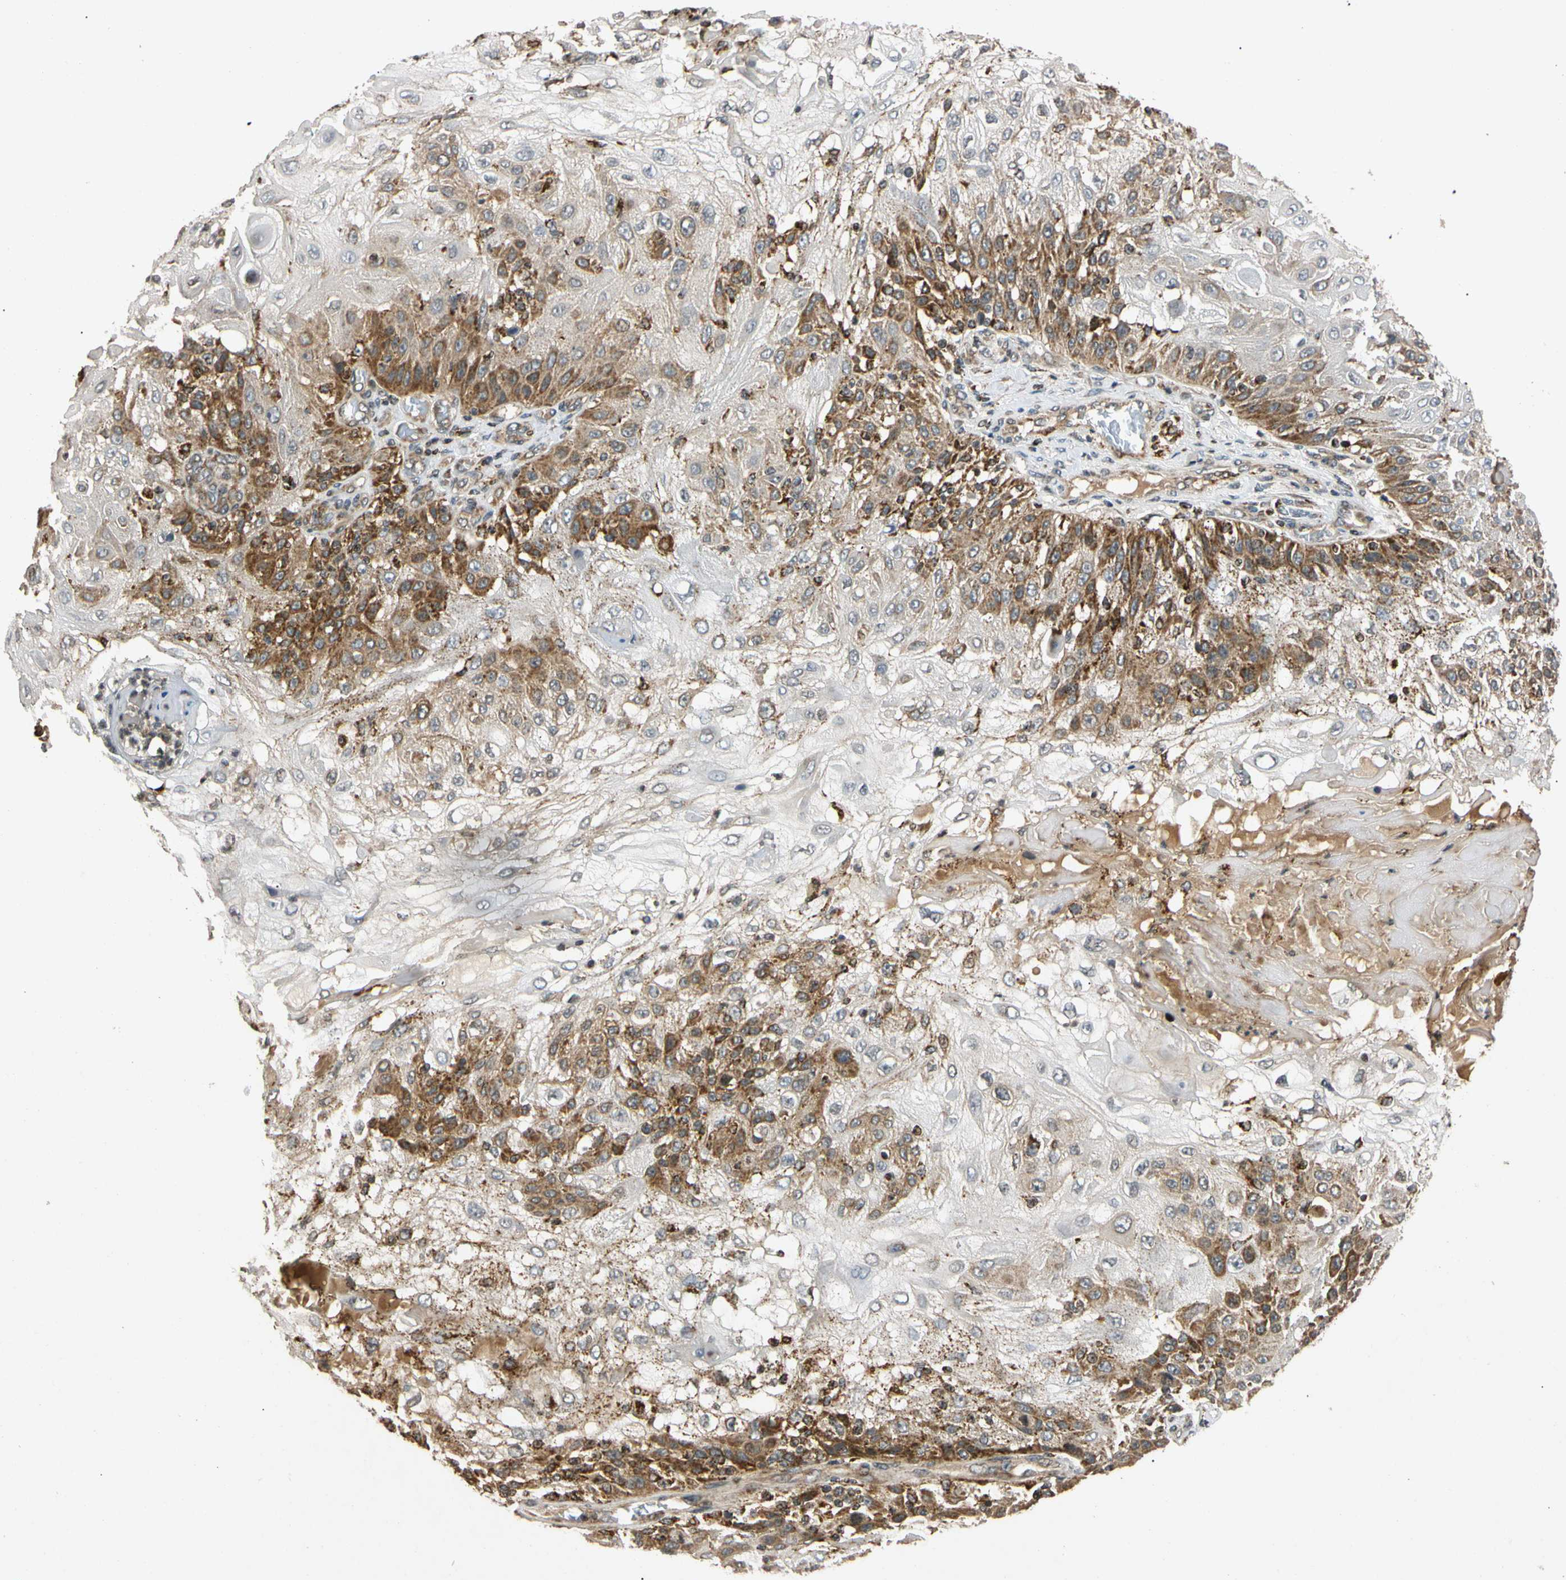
{"staining": {"intensity": "strong", "quantity": "25%-75%", "location": "cytoplasmic/membranous"}, "tissue": "skin cancer", "cell_type": "Tumor cells", "image_type": "cancer", "snomed": [{"axis": "morphology", "description": "Normal tissue, NOS"}, {"axis": "morphology", "description": "Squamous cell carcinoma, NOS"}, {"axis": "topography", "description": "Skin"}], "caption": "Human skin cancer (squamous cell carcinoma) stained with a brown dye reveals strong cytoplasmic/membranous positive expression in approximately 25%-75% of tumor cells.", "gene": "MRPS22", "patient": {"sex": "female", "age": 83}}